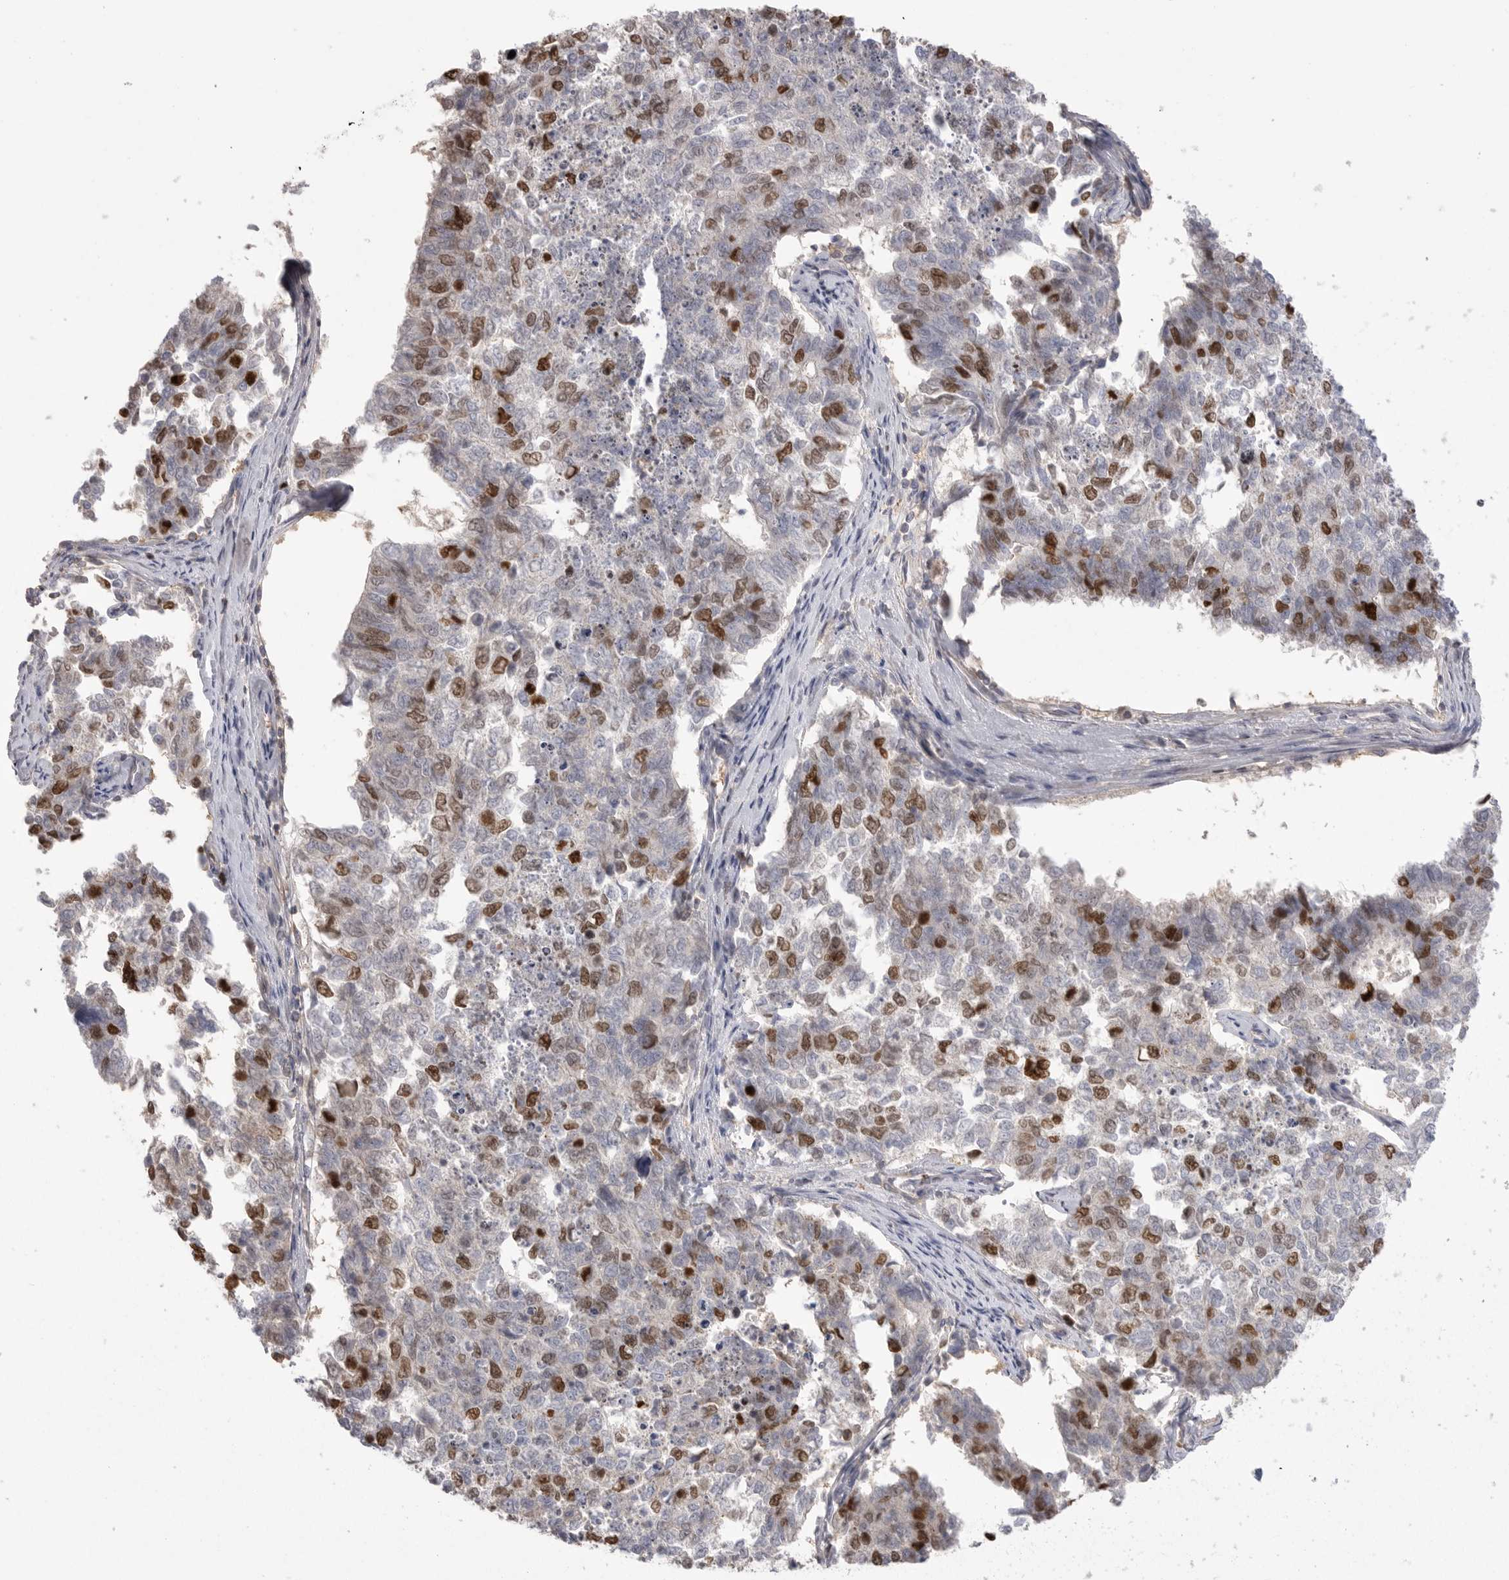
{"staining": {"intensity": "strong", "quantity": "<25%", "location": "nuclear"}, "tissue": "cervical cancer", "cell_type": "Tumor cells", "image_type": "cancer", "snomed": [{"axis": "morphology", "description": "Squamous cell carcinoma, NOS"}, {"axis": "topography", "description": "Cervix"}], "caption": "Immunohistochemistry of human squamous cell carcinoma (cervical) shows medium levels of strong nuclear staining in approximately <25% of tumor cells.", "gene": "TOP2A", "patient": {"sex": "female", "age": 63}}